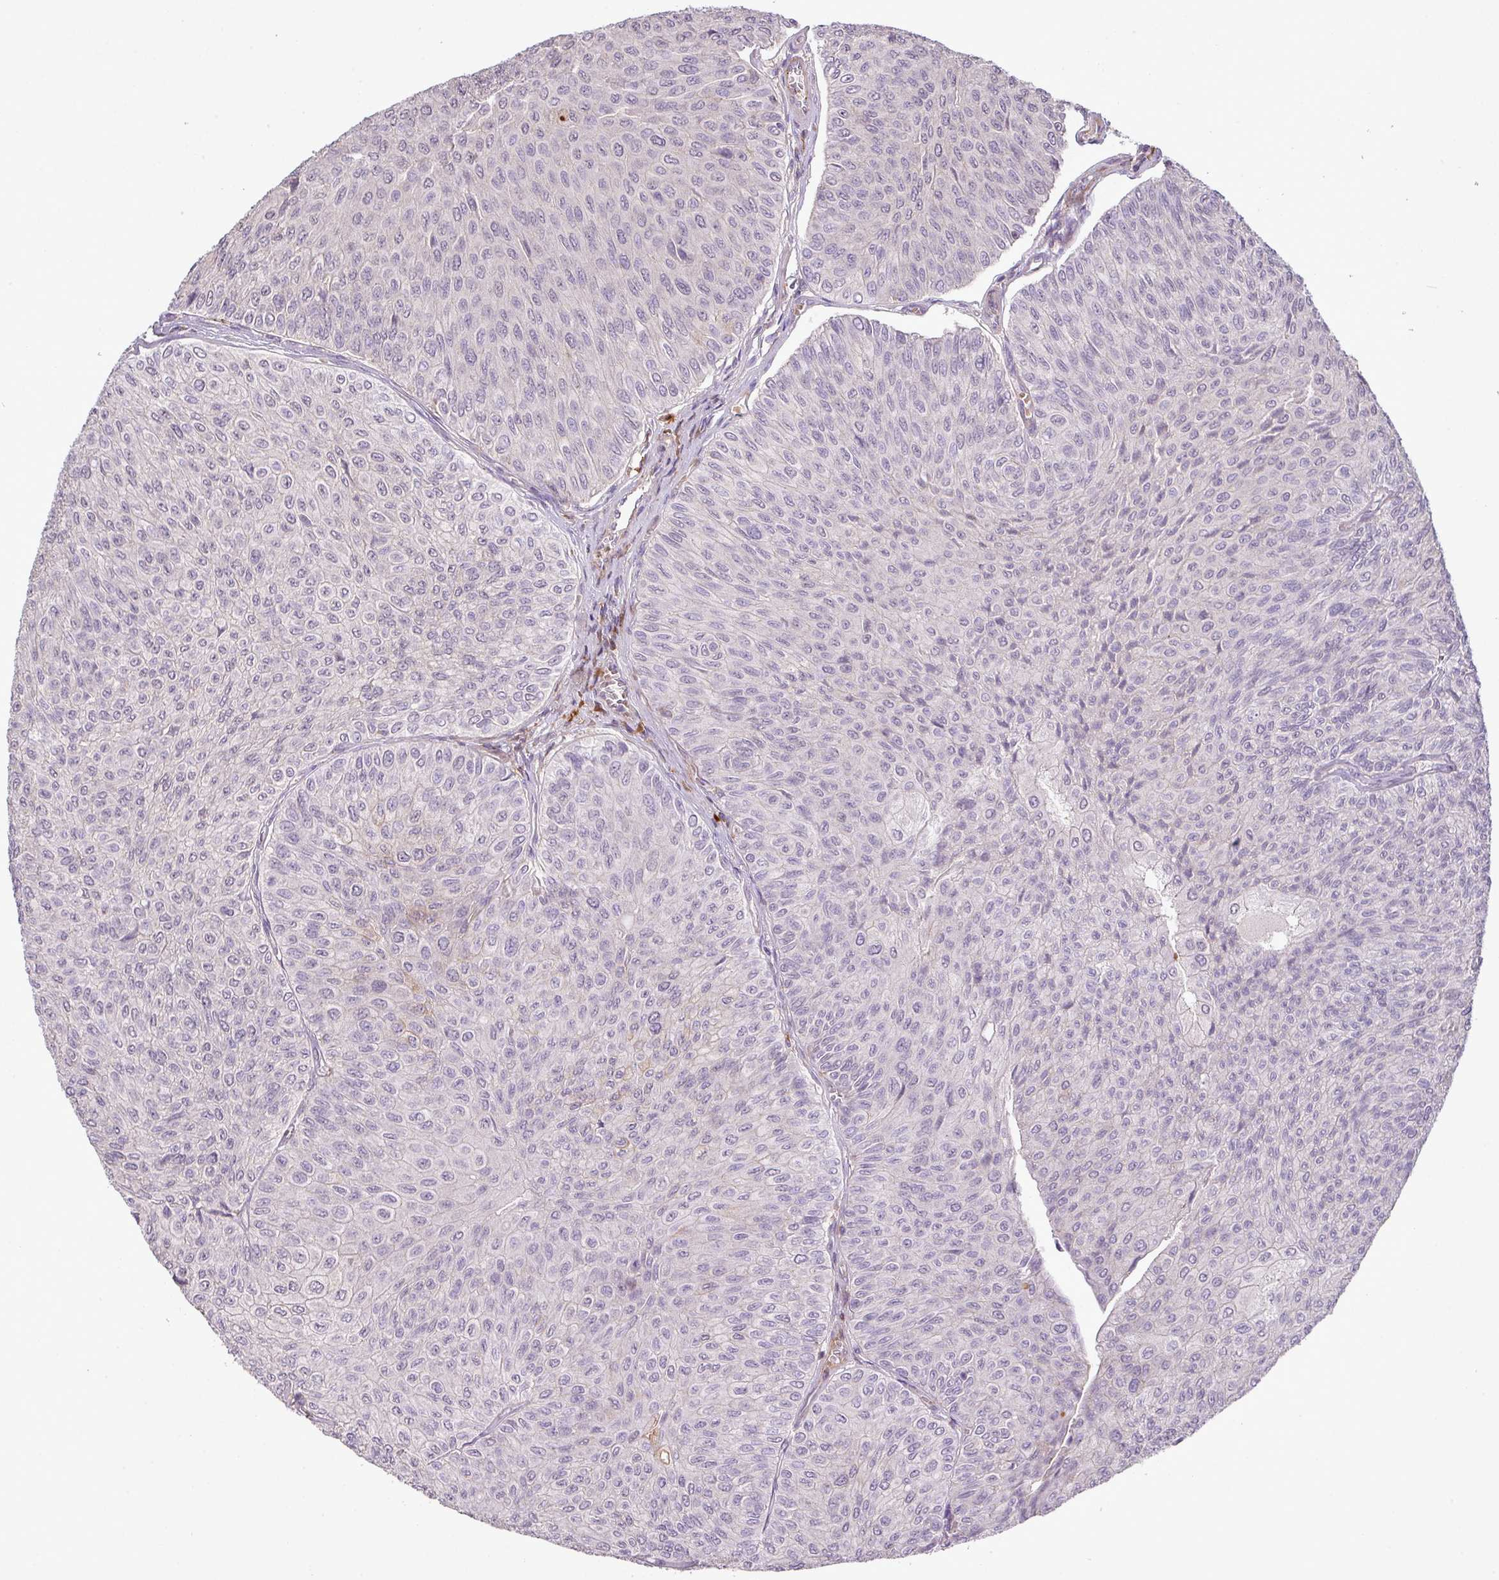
{"staining": {"intensity": "negative", "quantity": "none", "location": "none"}, "tissue": "urothelial cancer", "cell_type": "Tumor cells", "image_type": "cancer", "snomed": [{"axis": "morphology", "description": "Urothelial carcinoma, NOS"}, {"axis": "topography", "description": "Urinary bladder"}], "caption": "DAB (3,3'-diaminobenzidine) immunohistochemical staining of human transitional cell carcinoma demonstrates no significant positivity in tumor cells.", "gene": "TPRA1", "patient": {"sex": "male", "age": 59}}